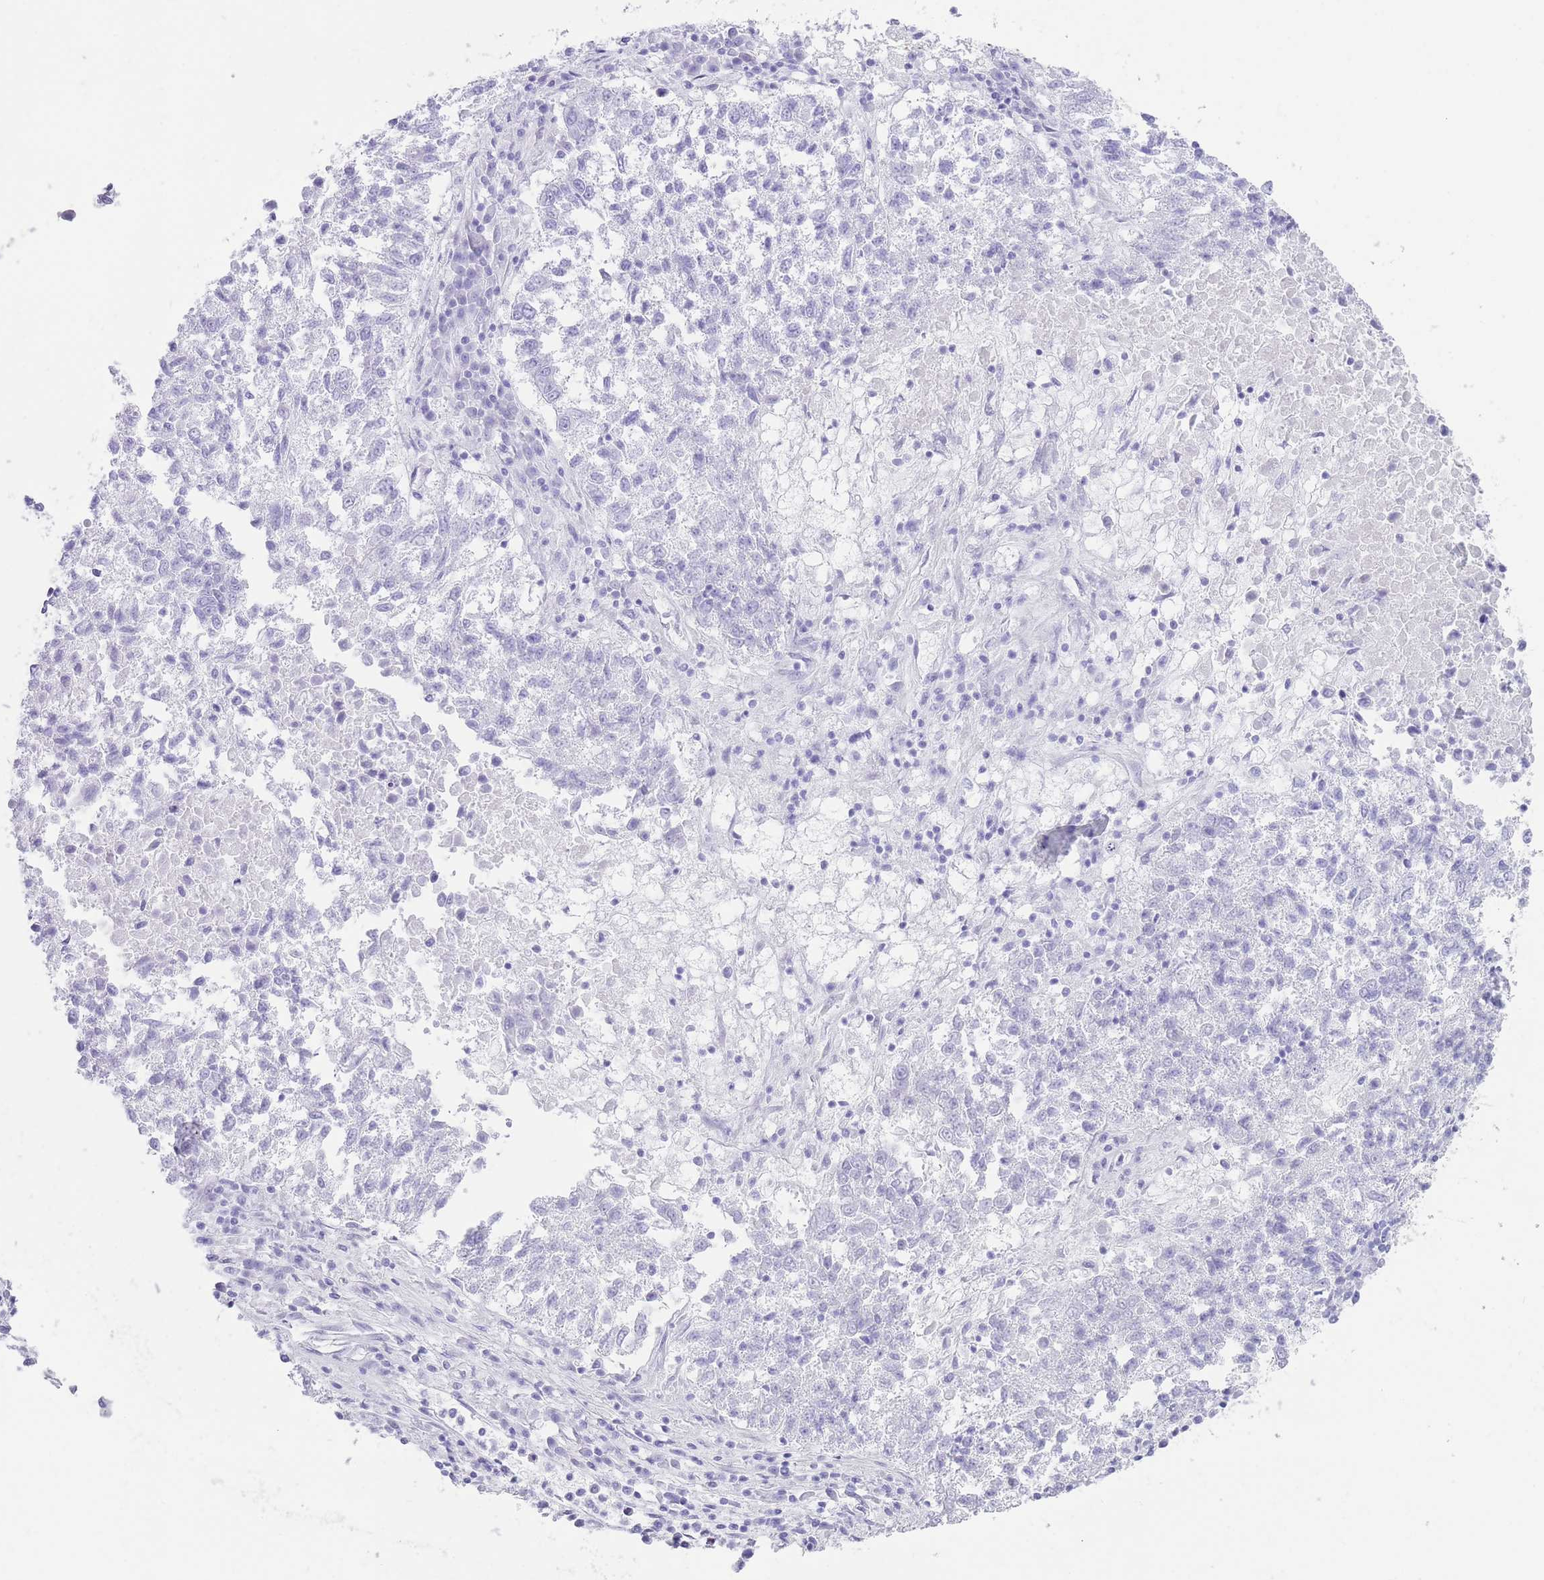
{"staining": {"intensity": "negative", "quantity": "none", "location": "none"}, "tissue": "lung cancer", "cell_type": "Tumor cells", "image_type": "cancer", "snomed": [{"axis": "morphology", "description": "Squamous cell carcinoma, NOS"}, {"axis": "topography", "description": "Lung"}], "caption": "IHC of lung cancer (squamous cell carcinoma) exhibits no expression in tumor cells.", "gene": "ELOA2", "patient": {"sex": "male", "age": 73}}